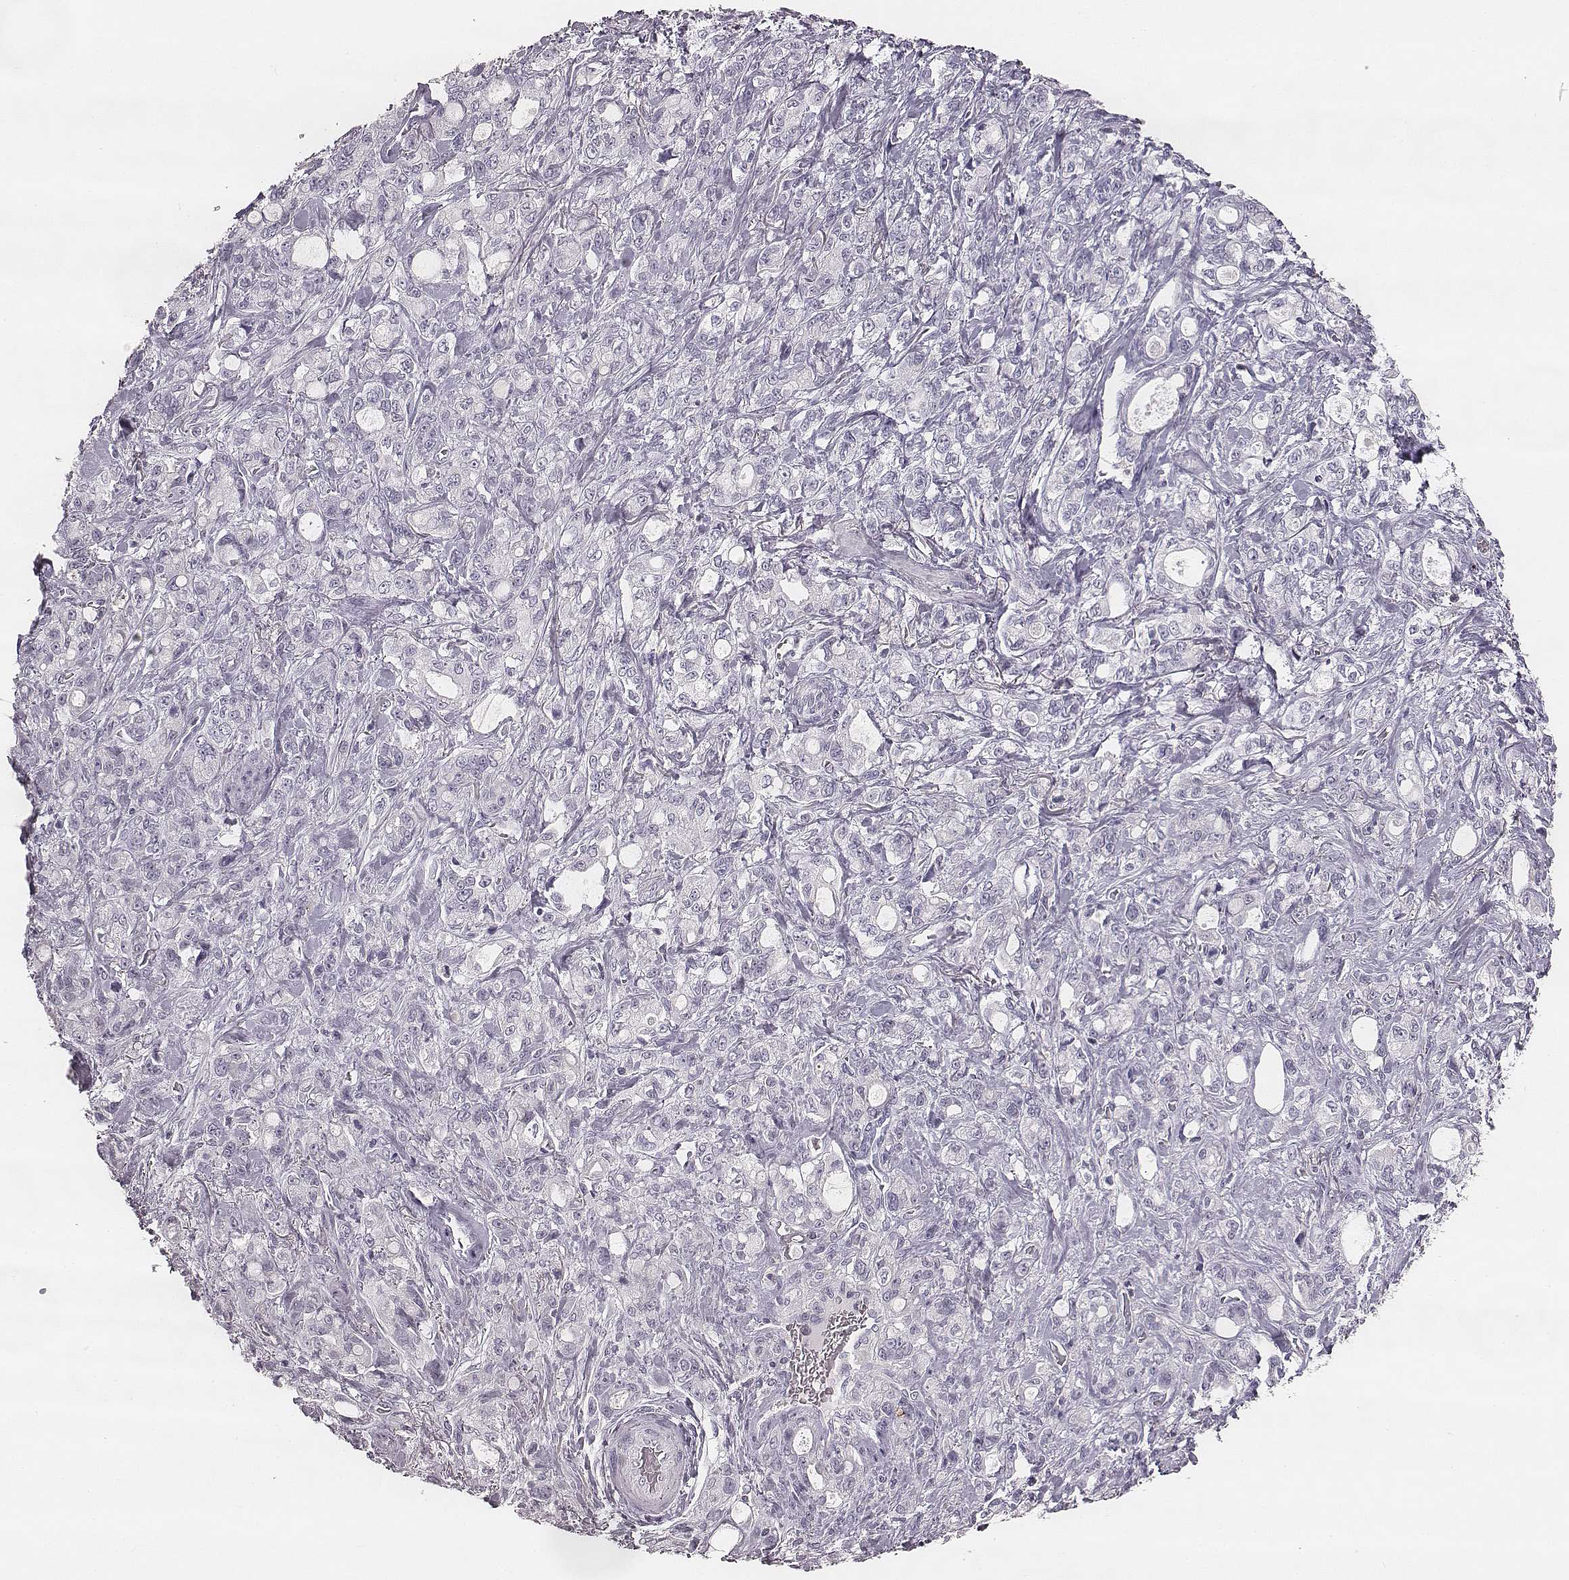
{"staining": {"intensity": "negative", "quantity": "none", "location": "none"}, "tissue": "stomach cancer", "cell_type": "Tumor cells", "image_type": "cancer", "snomed": [{"axis": "morphology", "description": "Adenocarcinoma, NOS"}, {"axis": "topography", "description": "Stomach"}], "caption": "Image shows no significant protein staining in tumor cells of stomach cancer.", "gene": "ZNF365", "patient": {"sex": "male", "age": 63}}